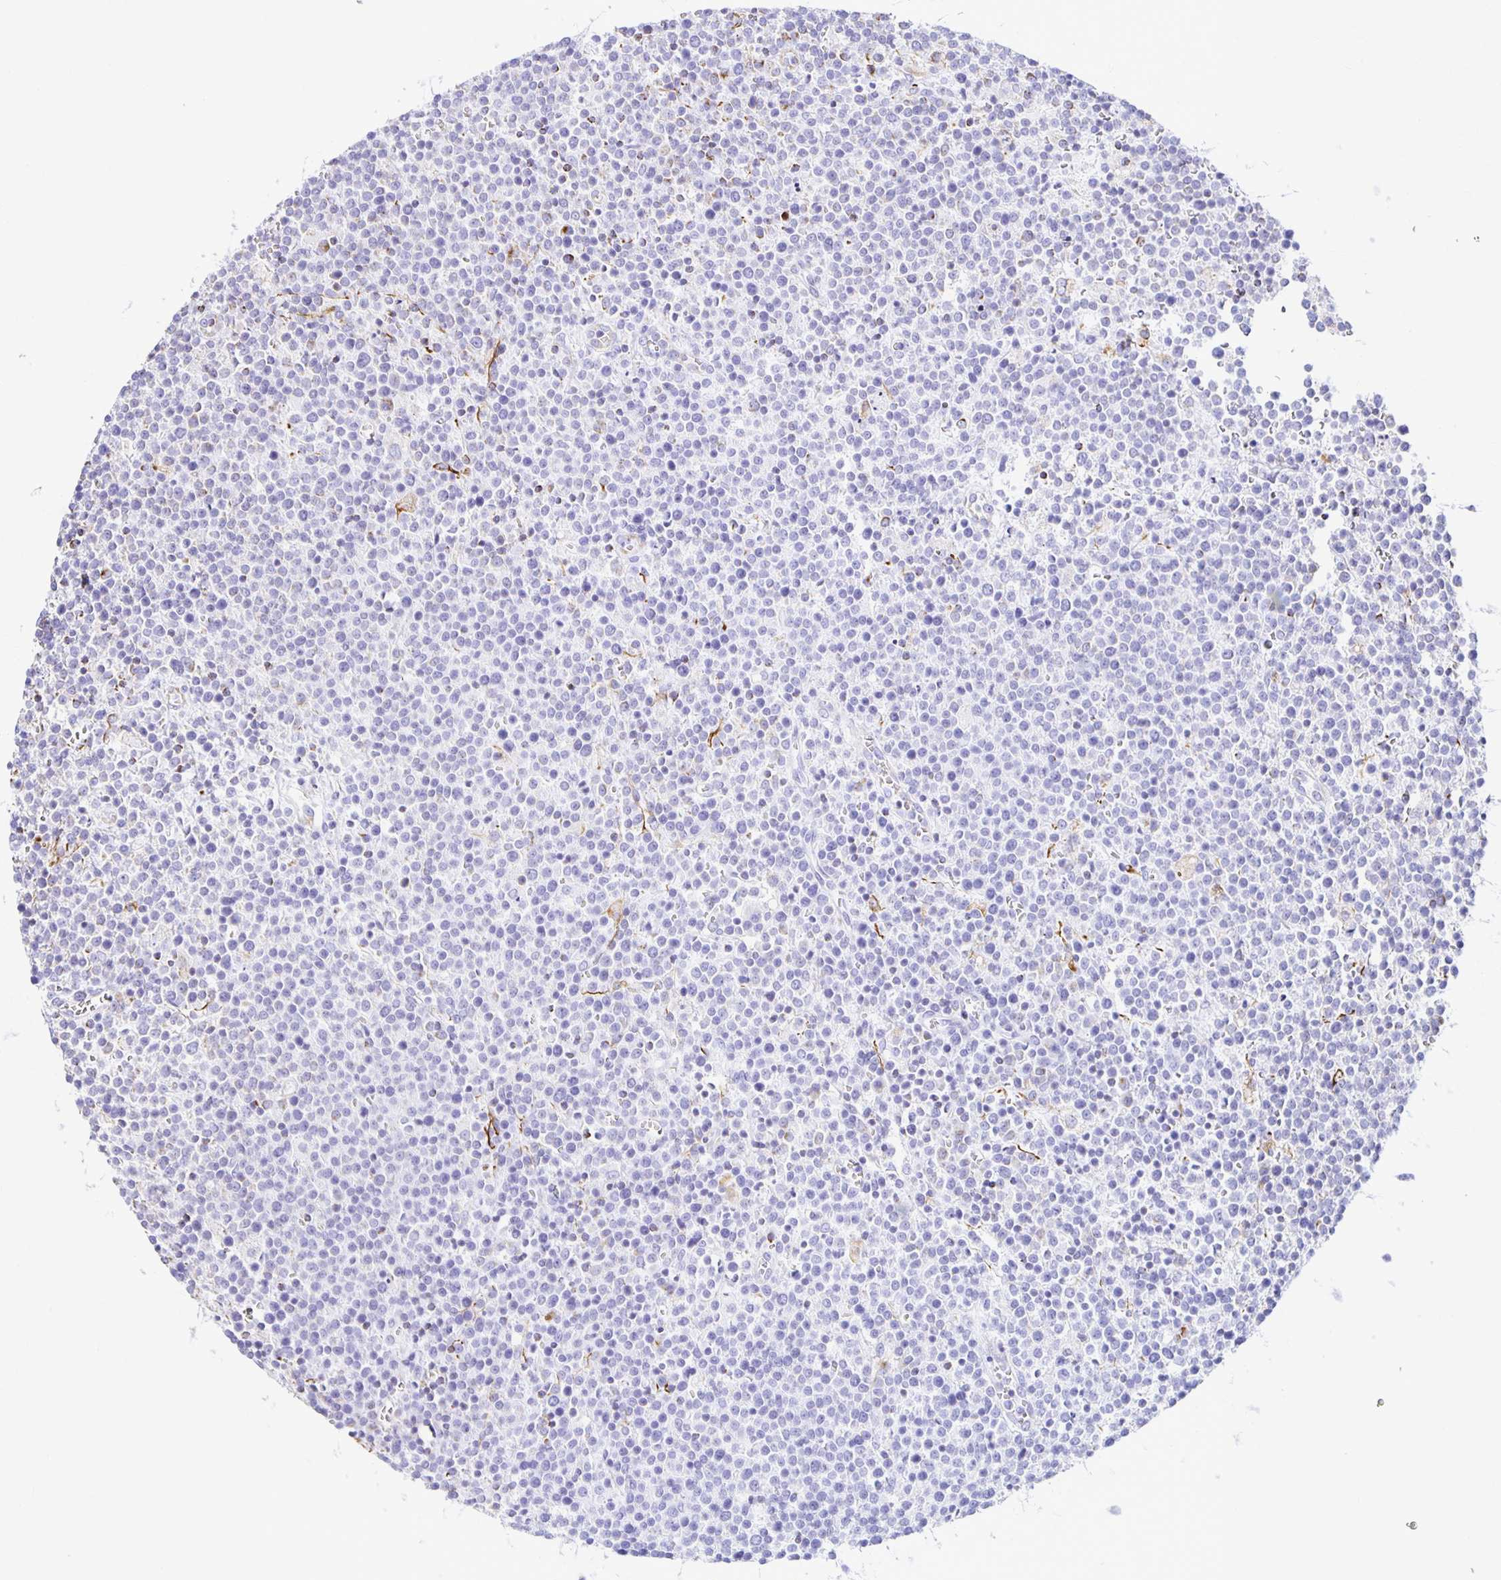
{"staining": {"intensity": "negative", "quantity": "none", "location": "none"}, "tissue": "lymphoma", "cell_type": "Tumor cells", "image_type": "cancer", "snomed": [{"axis": "morphology", "description": "Malignant lymphoma, non-Hodgkin's type, High grade"}, {"axis": "topography", "description": "Lymph node"}], "caption": "DAB (3,3'-diaminobenzidine) immunohistochemical staining of human lymphoma exhibits no significant staining in tumor cells. (DAB immunohistochemistry visualized using brightfield microscopy, high magnification).", "gene": "PLAAT2", "patient": {"sex": "male", "age": 61}}